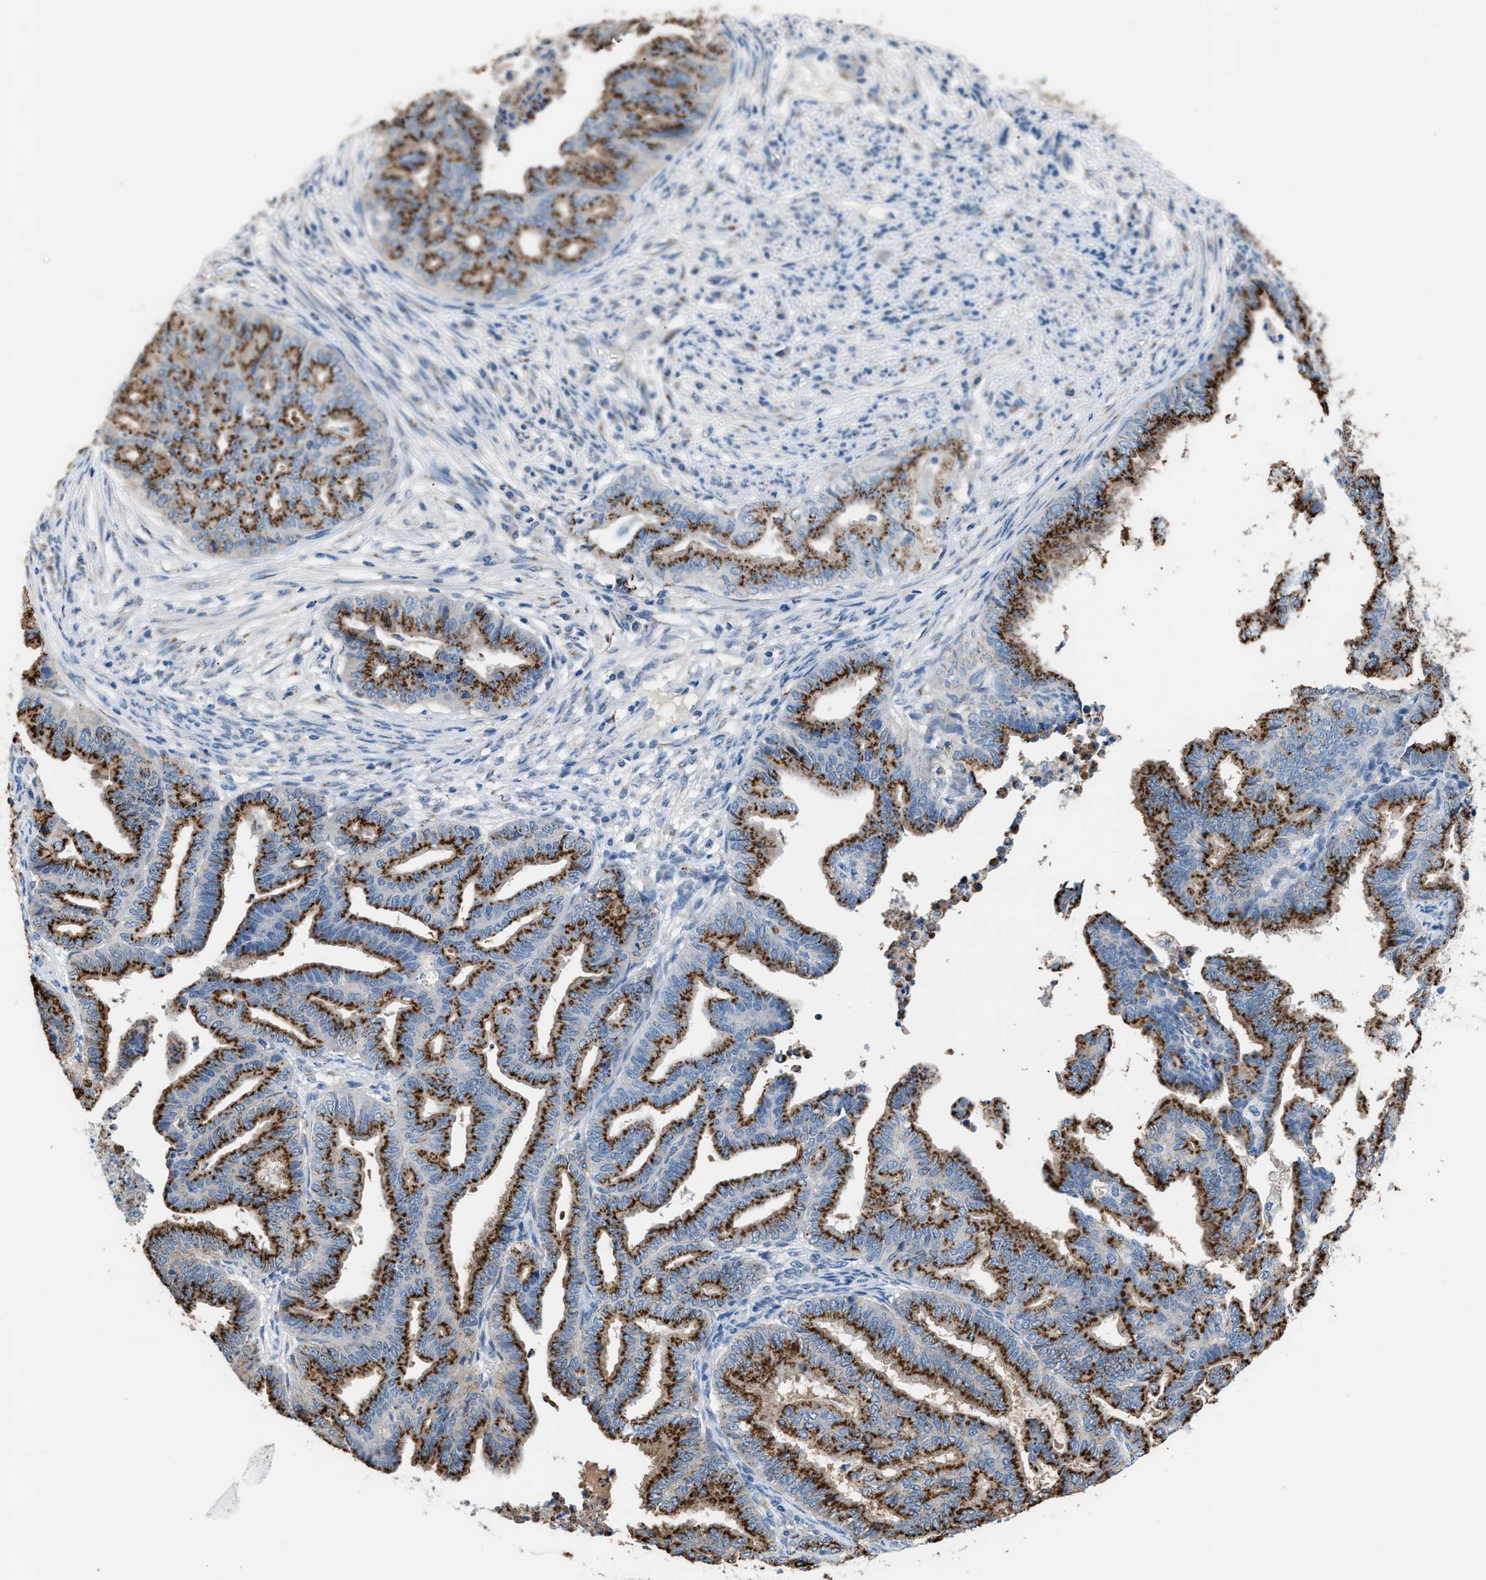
{"staining": {"intensity": "strong", "quantity": ">75%", "location": "cytoplasmic/membranous"}, "tissue": "endometrial cancer", "cell_type": "Tumor cells", "image_type": "cancer", "snomed": [{"axis": "morphology", "description": "Adenocarcinoma, NOS"}, {"axis": "topography", "description": "Endometrium"}], "caption": "Approximately >75% of tumor cells in human endometrial cancer (adenocarcinoma) demonstrate strong cytoplasmic/membranous protein expression as visualized by brown immunohistochemical staining.", "gene": "GOLM1", "patient": {"sex": "female", "age": 79}}